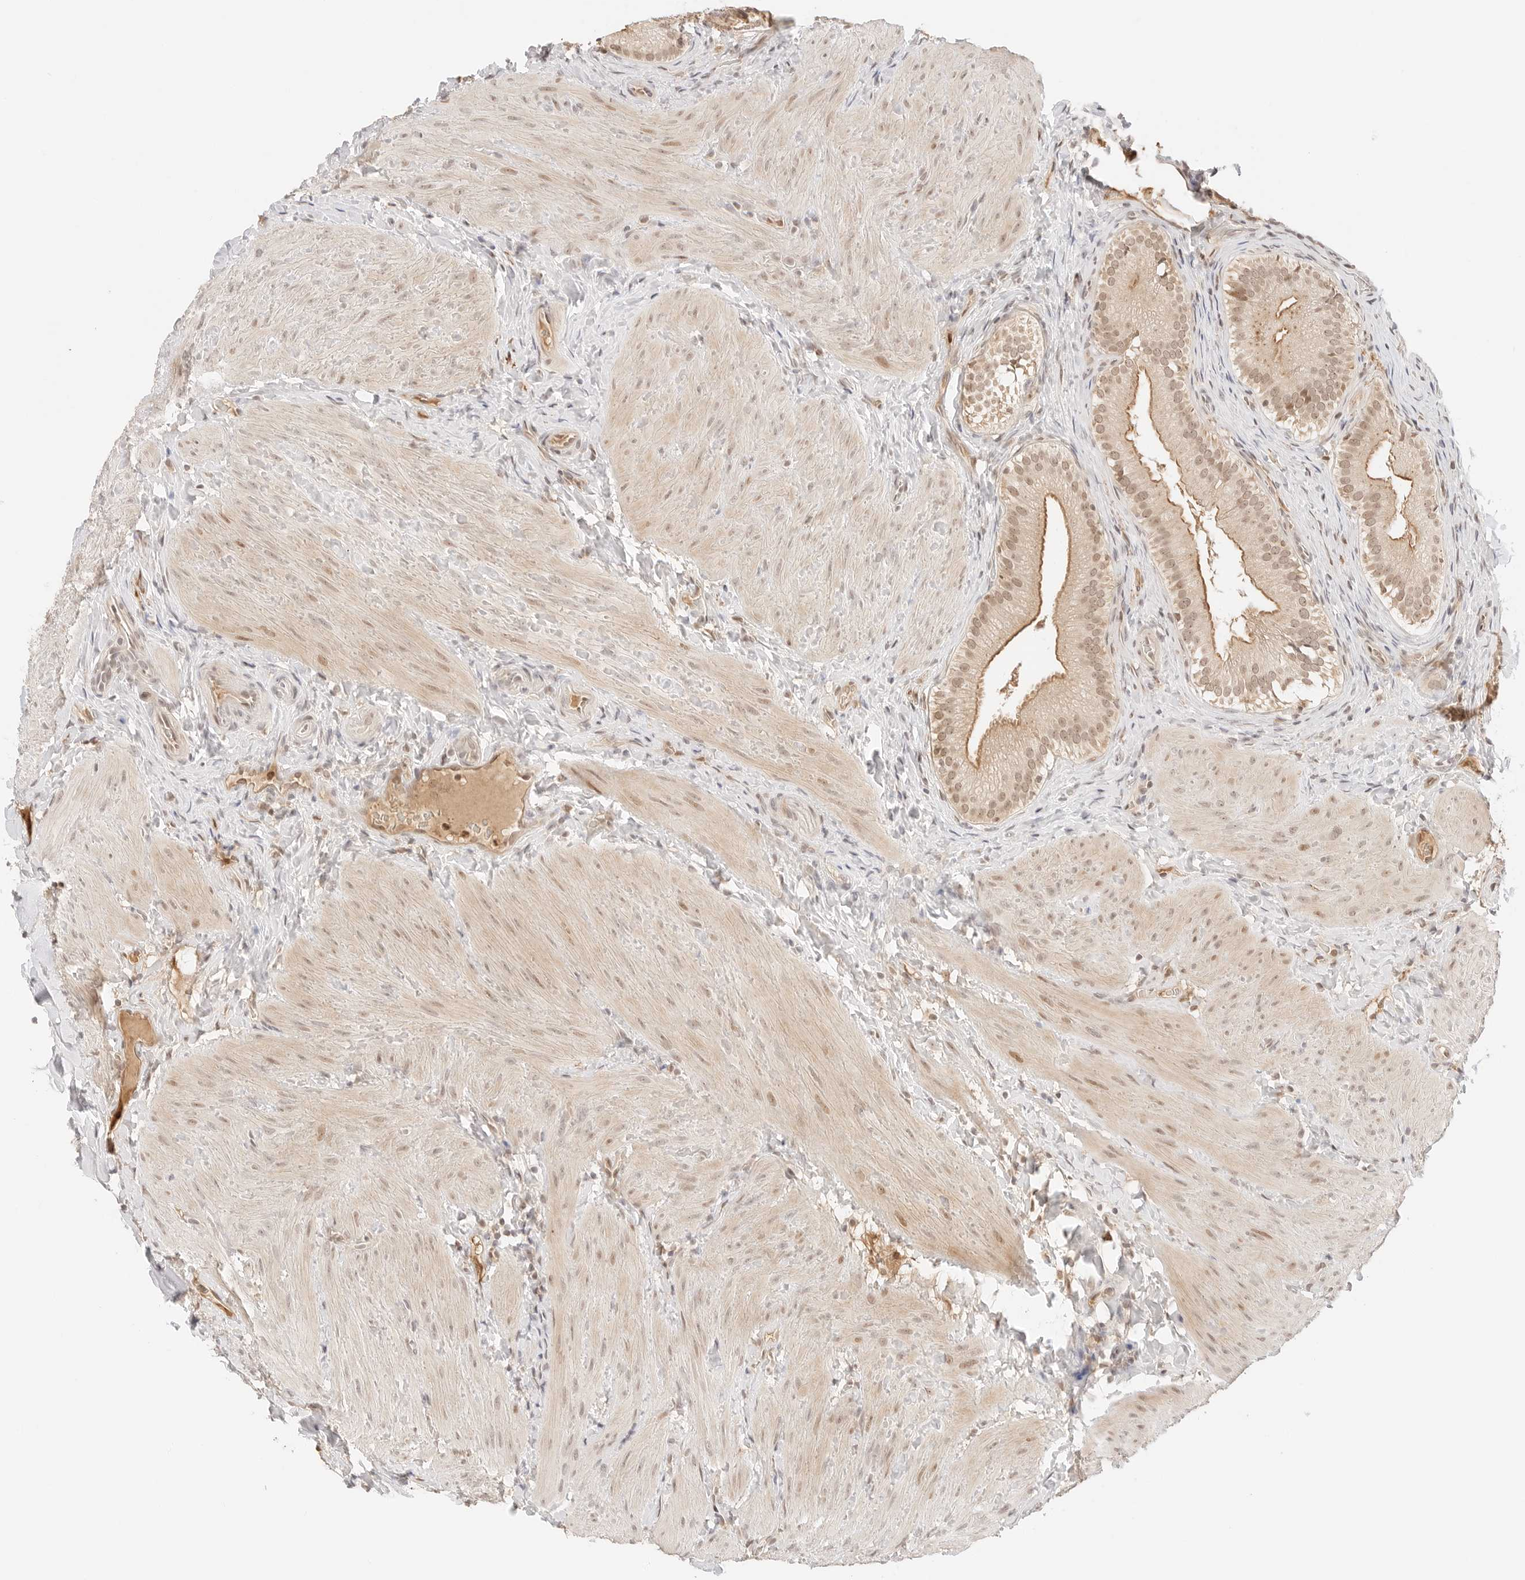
{"staining": {"intensity": "moderate", "quantity": "25%-75%", "location": "cytoplasmic/membranous,nuclear"}, "tissue": "gallbladder", "cell_type": "Glandular cells", "image_type": "normal", "snomed": [{"axis": "morphology", "description": "Normal tissue, NOS"}, {"axis": "topography", "description": "Gallbladder"}], "caption": "Immunohistochemistry (IHC) staining of normal gallbladder, which displays medium levels of moderate cytoplasmic/membranous,nuclear positivity in about 25%-75% of glandular cells indicating moderate cytoplasmic/membranous,nuclear protein positivity. The staining was performed using DAB (brown) for protein detection and nuclei were counterstained in hematoxylin (blue).", "gene": "RPS6KL1", "patient": {"sex": "female", "age": 30}}